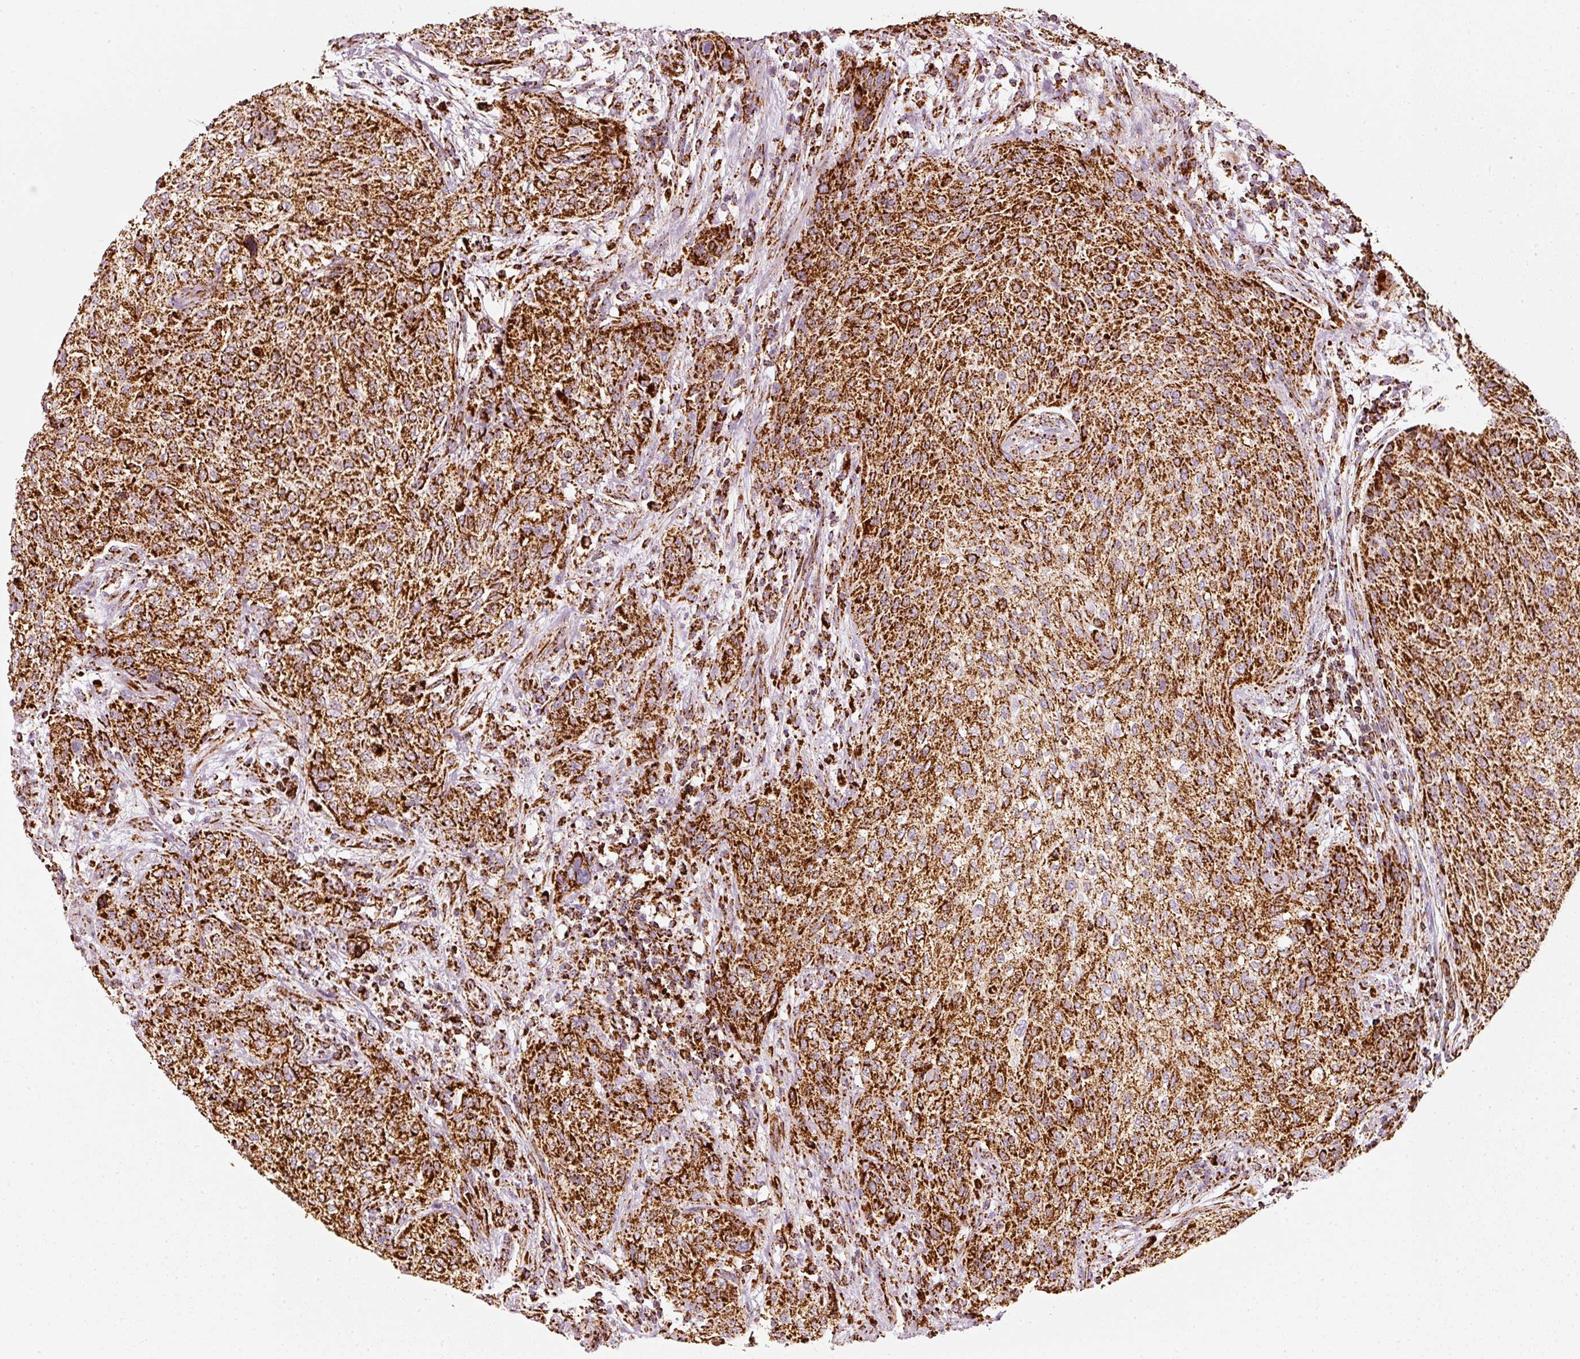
{"staining": {"intensity": "strong", "quantity": ">75%", "location": "cytoplasmic/membranous"}, "tissue": "urothelial cancer", "cell_type": "Tumor cells", "image_type": "cancer", "snomed": [{"axis": "morphology", "description": "Urothelial carcinoma, High grade"}, {"axis": "topography", "description": "Urinary bladder"}], "caption": "Immunohistochemical staining of human high-grade urothelial carcinoma displays high levels of strong cytoplasmic/membranous staining in about >75% of tumor cells.", "gene": "MT-CO2", "patient": {"sex": "male", "age": 35}}